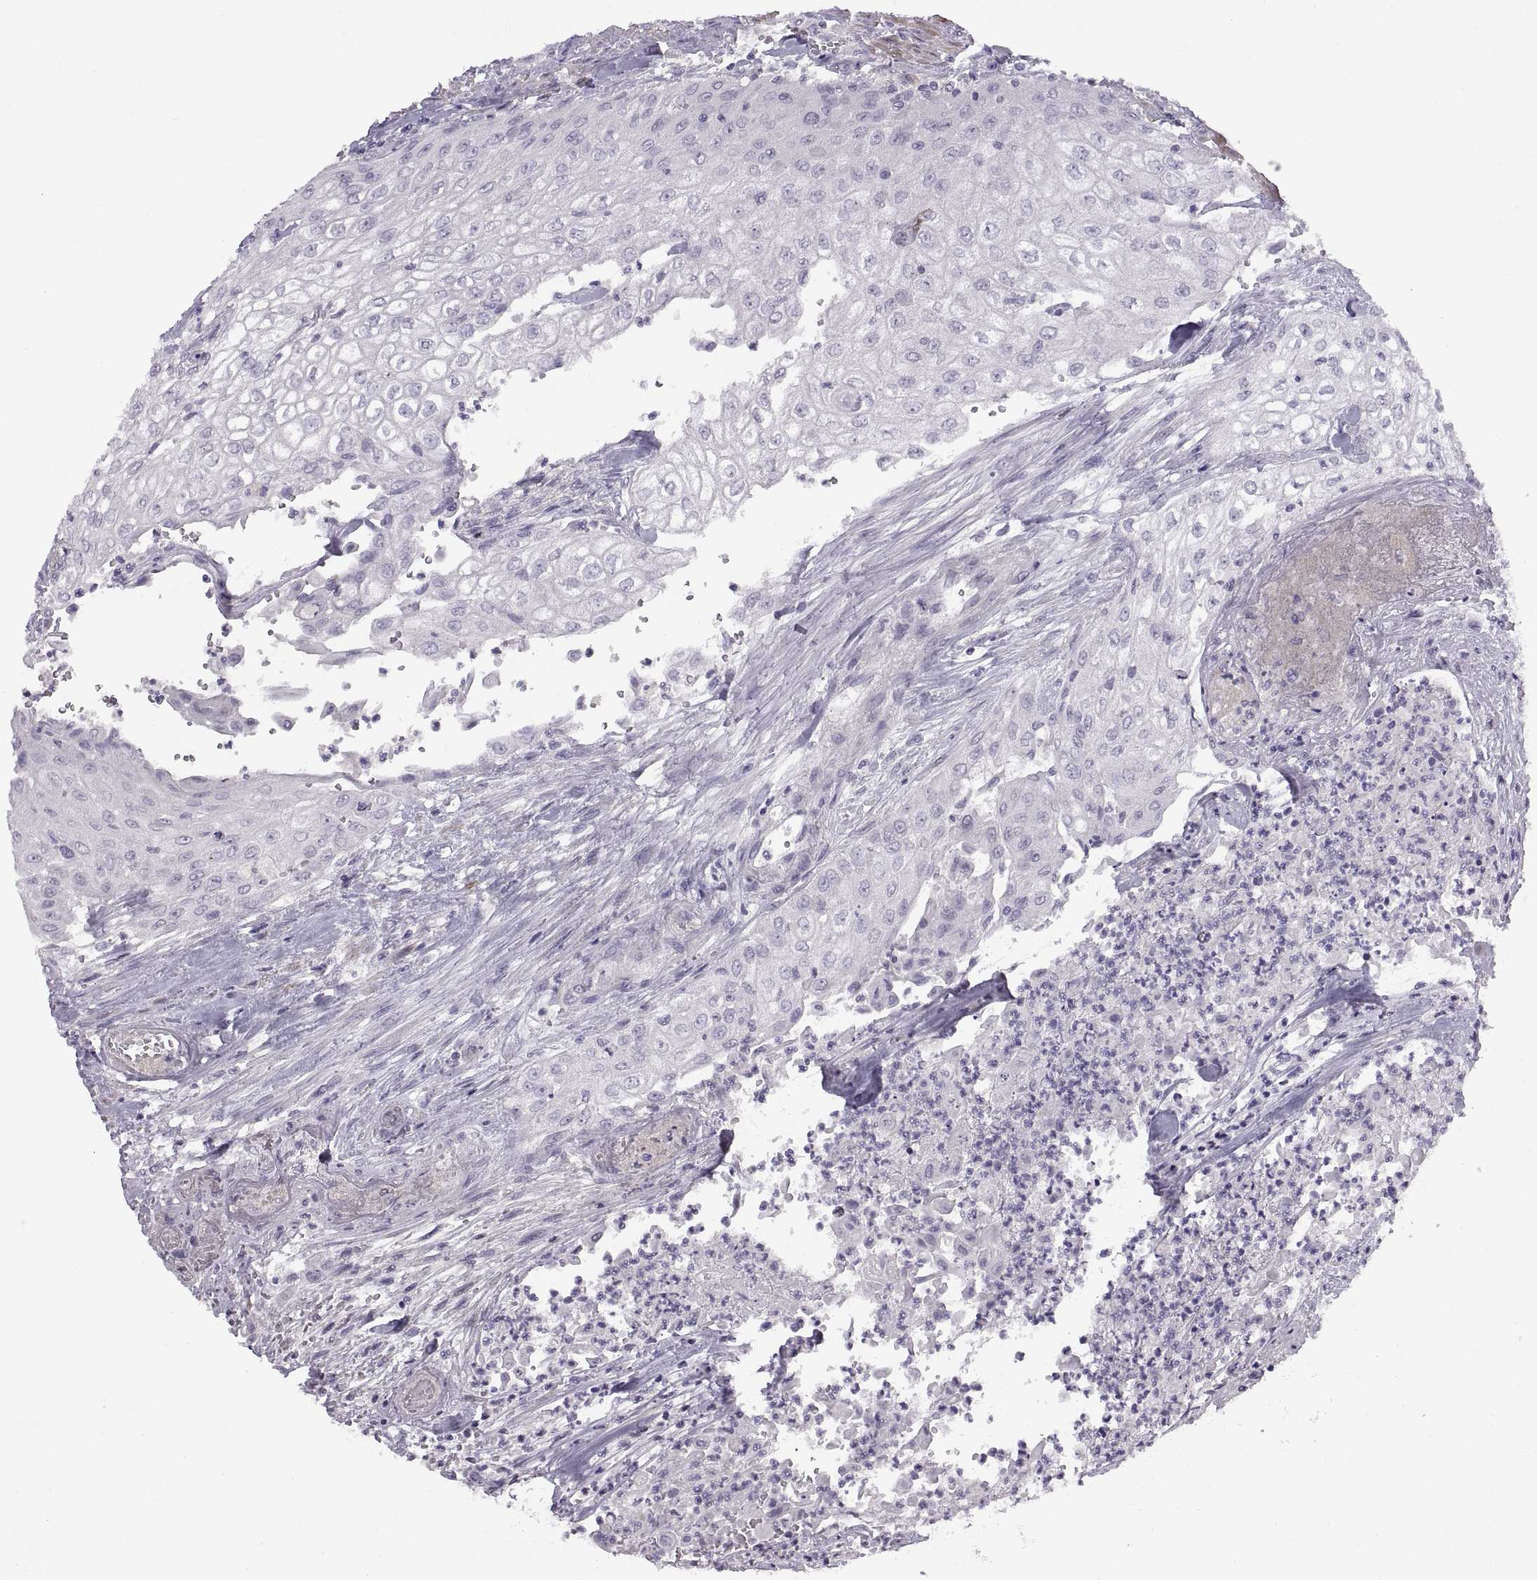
{"staining": {"intensity": "negative", "quantity": "none", "location": "none"}, "tissue": "urothelial cancer", "cell_type": "Tumor cells", "image_type": "cancer", "snomed": [{"axis": "morphology", "description": "Urothelial carcinoma, High grade"}, {"axis": "topography", "description": "Urinary bladder"}], "caption": "Immunohistochemistry (IHC) image of neoplastic tissue: human urothelial cancer stained with DAB (3,3'-diaminobenzidine) shows no significant protein expression in tumor cells. (DAB immunohistochemistry, high magnification).", "gene": "BSPH1", "patient": {"sex": "male", "age": 62}}